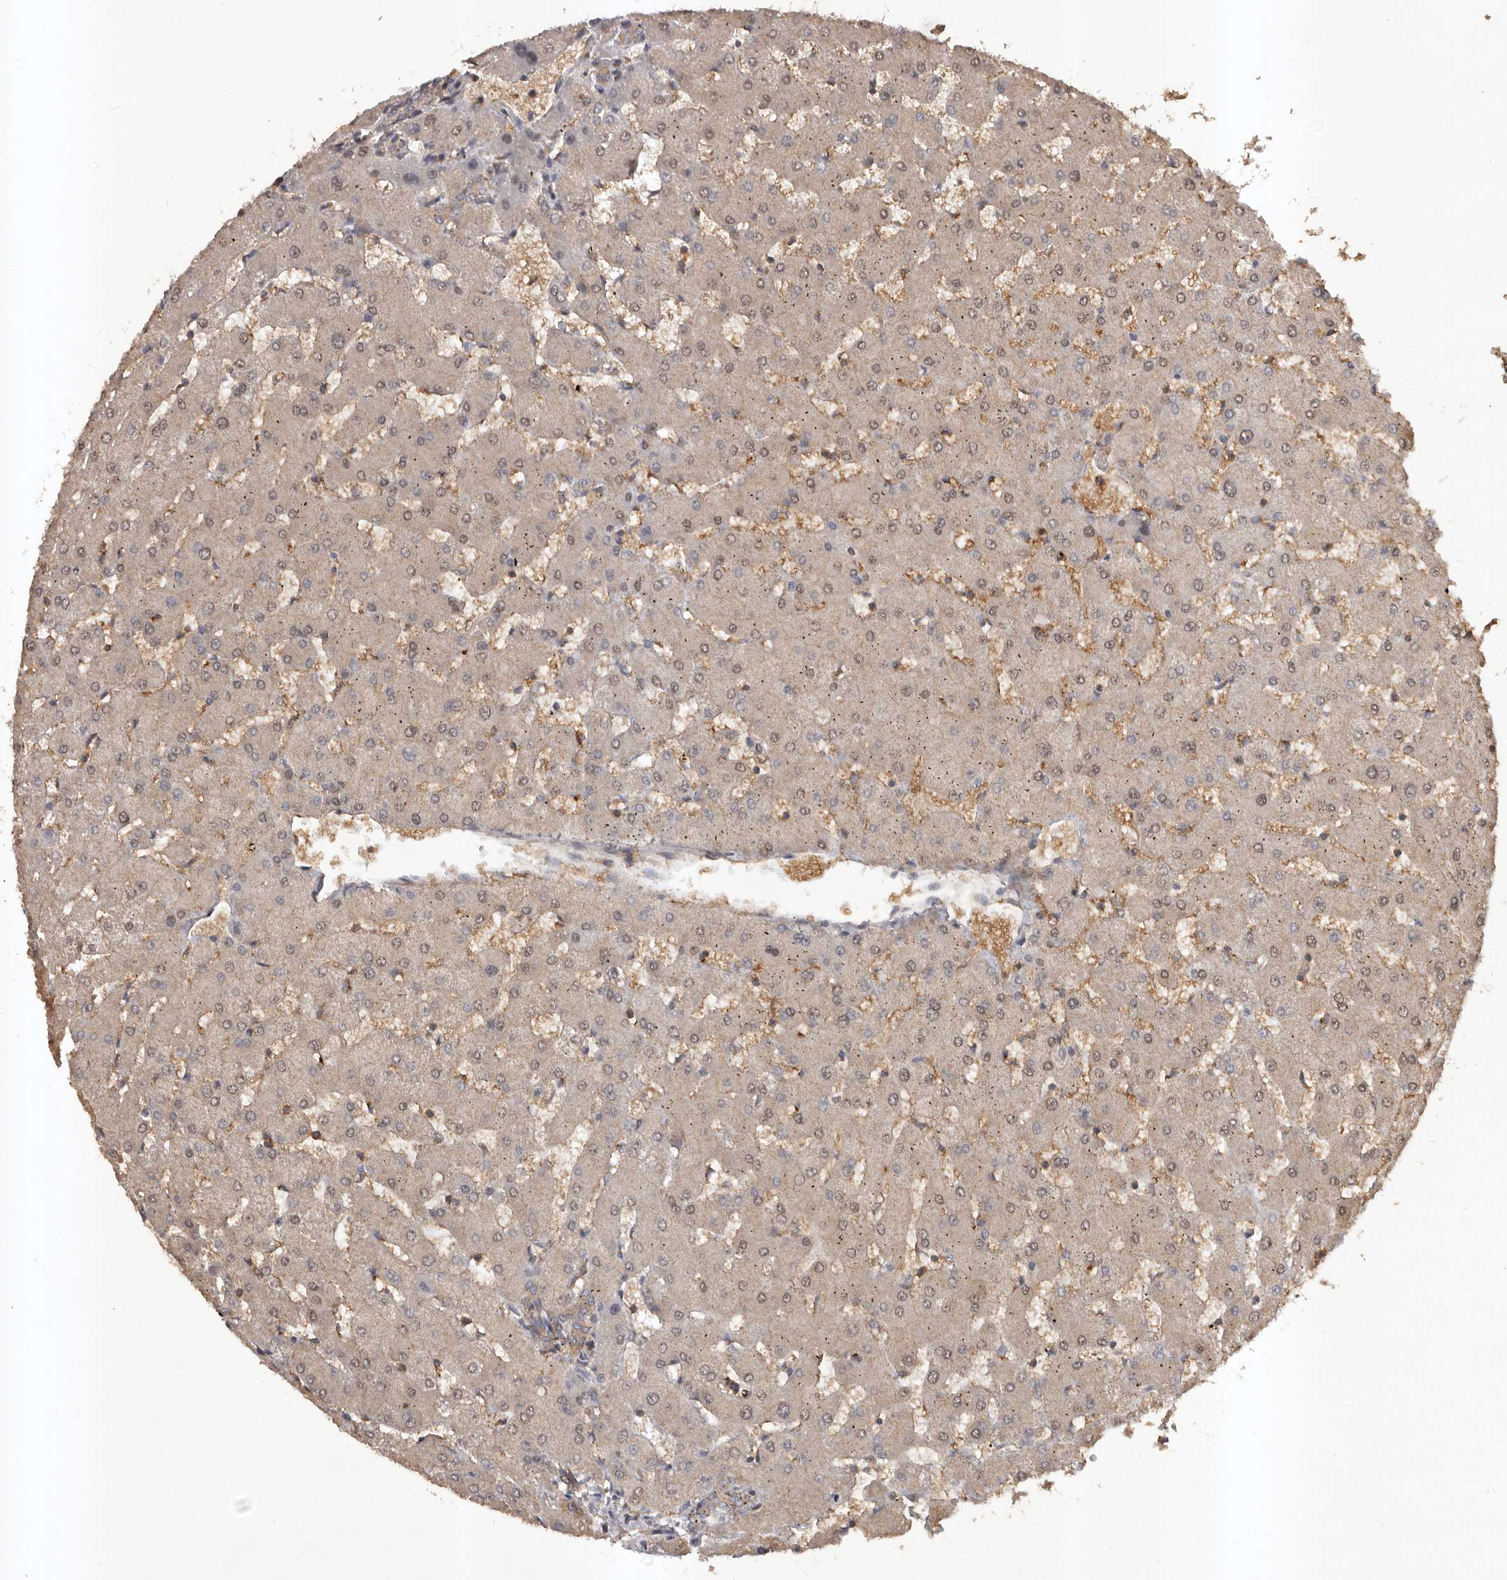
{"staining": {"intensity": "moderate", "quantity": ">75%", "location": "cytoplasmic/membranous"}, "tissue": "liver", "cell_type": "Cholangiocytes", "image_type": "normal", "snomed": [{"axis": "morphology", "description": "Normal tissue, NOS"}, {"axis": "topography", "description": "Liver"}], "caption": "IHC histopathology image of normal liver stained for a protein (brown), which displays medium levels of moderate cytoplasmic/membranous expression in approximately >75% of cholangiocytes.", "gene": "SLC22A3", "patient": {"sex": "female", "age": 63}}